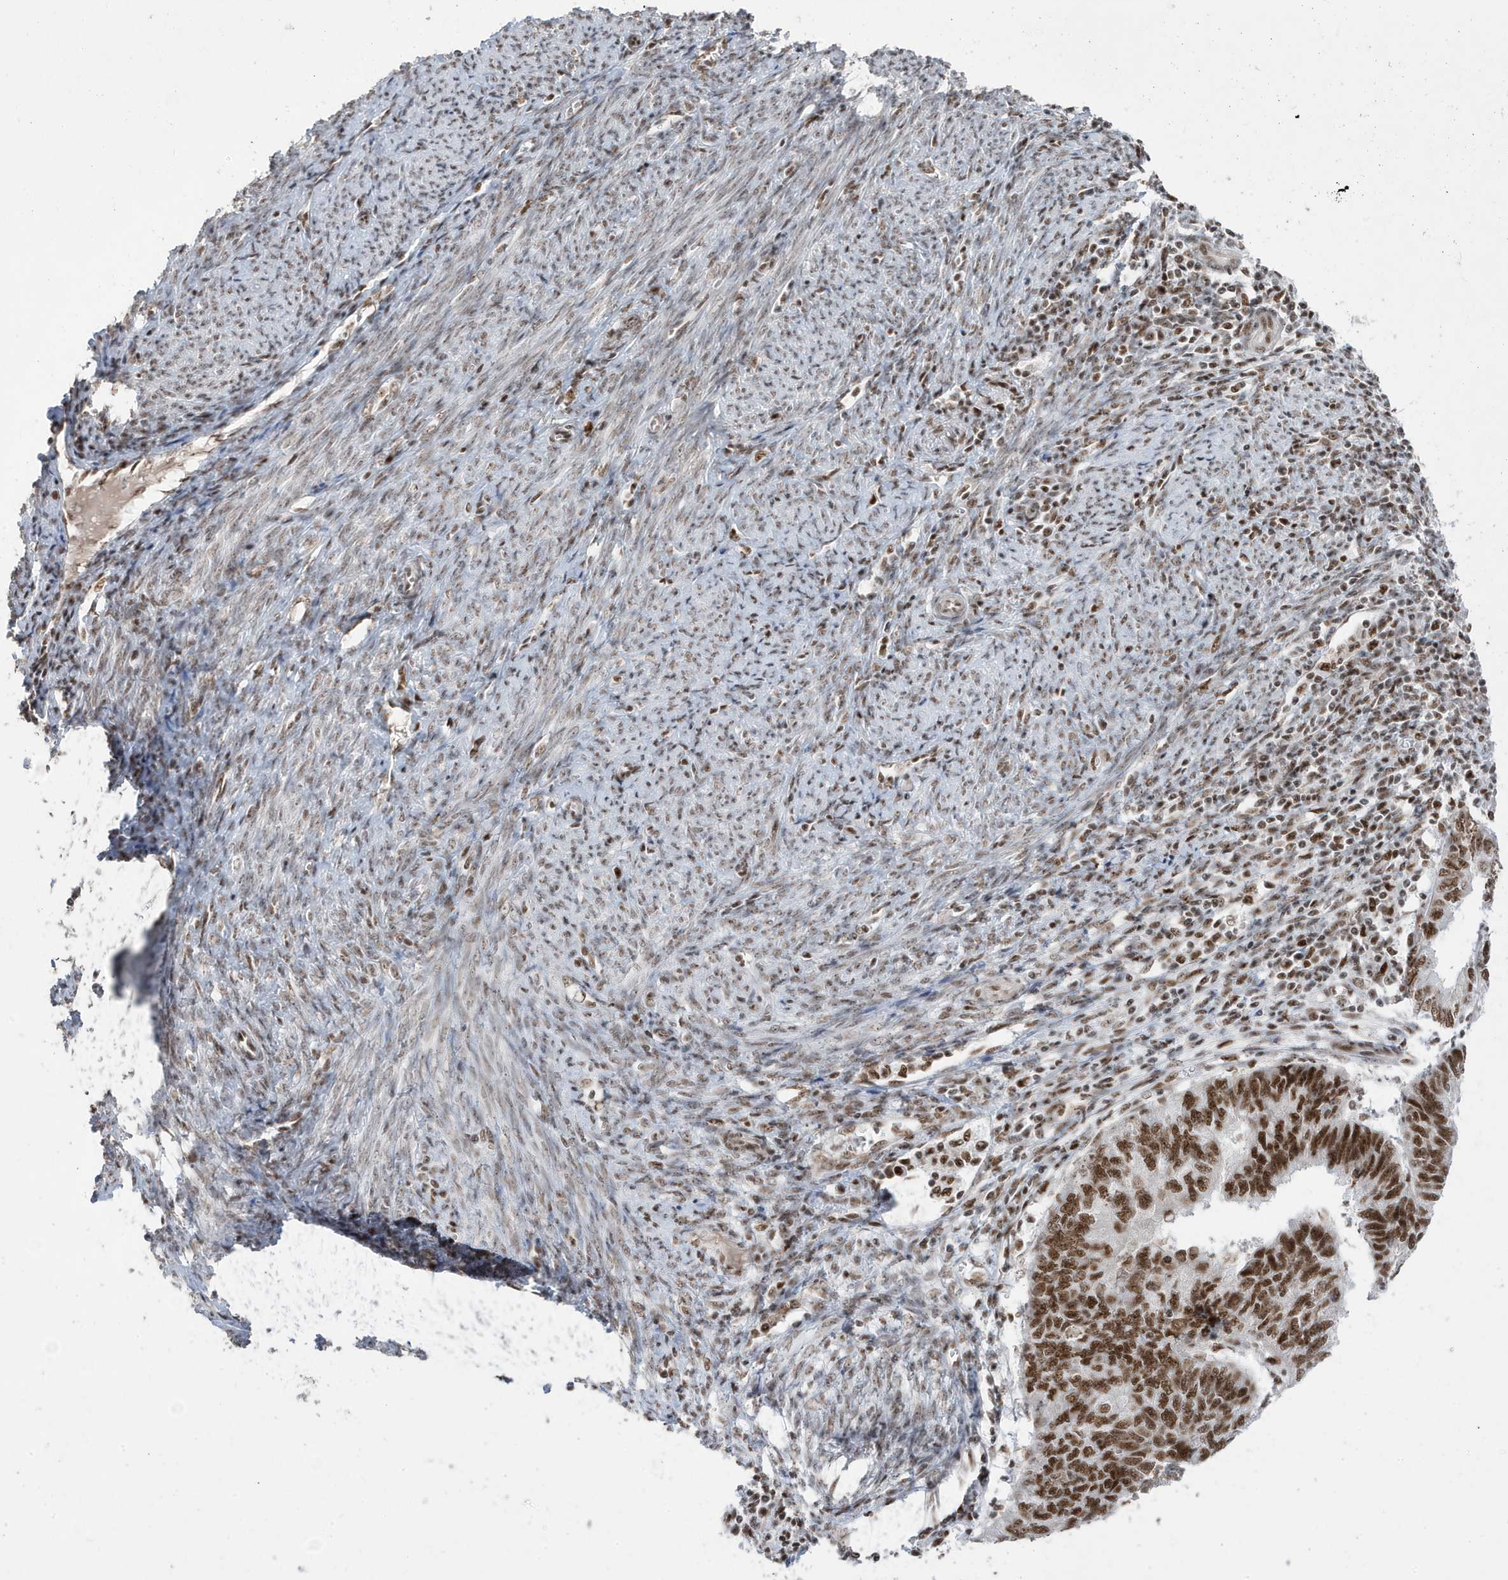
{"staining": {"intensity": "strong", "quantity": ">75%", "location": "nuclear"}, "tissue": "endometrial cancer", "cell_type": "Tumor cells", "image_type": "cancer", "snomed": [{"axis": "morphology", "description": "Adenocarcinoma, NOS"}, {"axis": "topography", "description": "Uterus"}], "caption": "There is high levels of strong nuclear staining in tumor cells of endometrial cancer, as demonstrated by immunohistochemical staining (brown color).", "gene": "MTREX", "patient": {"sex": "female", "age": 77}}